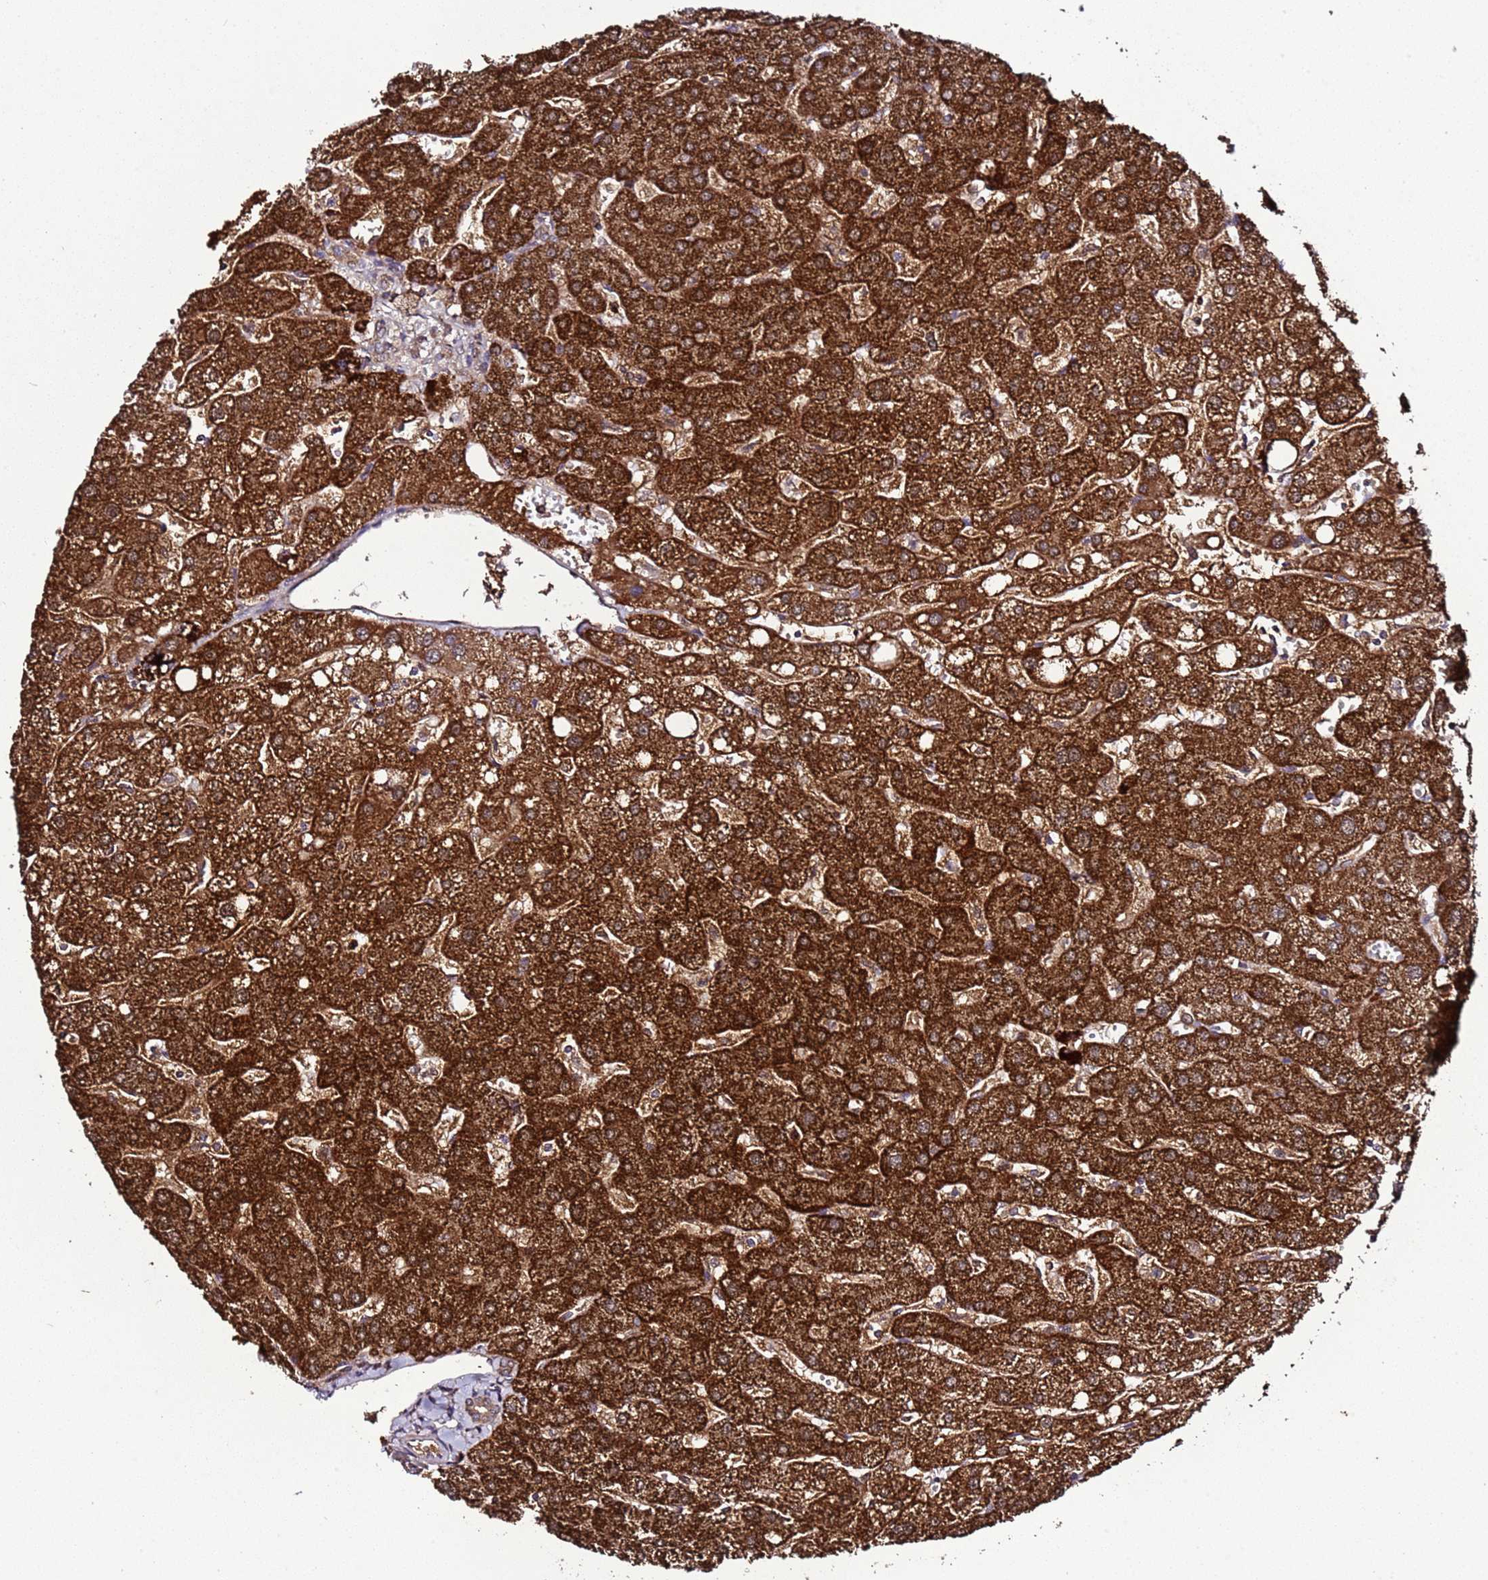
{"staining": {"intensity": "moderate", "quantity": ">75%", "location": "cytoplasmic/membranous"}, "tissue": "liver", "cell_type": "Cholangiocytes", "image_type": "normal", "snomed": [{"axis": "morphology", "description": "Normal tissue, NOS"}, {"axis": "topography", "description": "Liver"}], "caption": "Immunohistochemical staining of normal human liver shows medium levels of moderate cytoplasmic/membranous positivity in approximately >75% of cholangiocytes. Using DAB (3,3'-diaminobenzidine) (brown) and hematoxylin (blue) stains, captured at high magnification using brightfield microscopy.", "gene": "HSPBAP1", "patient": {"sex": "male", "age": 67}}